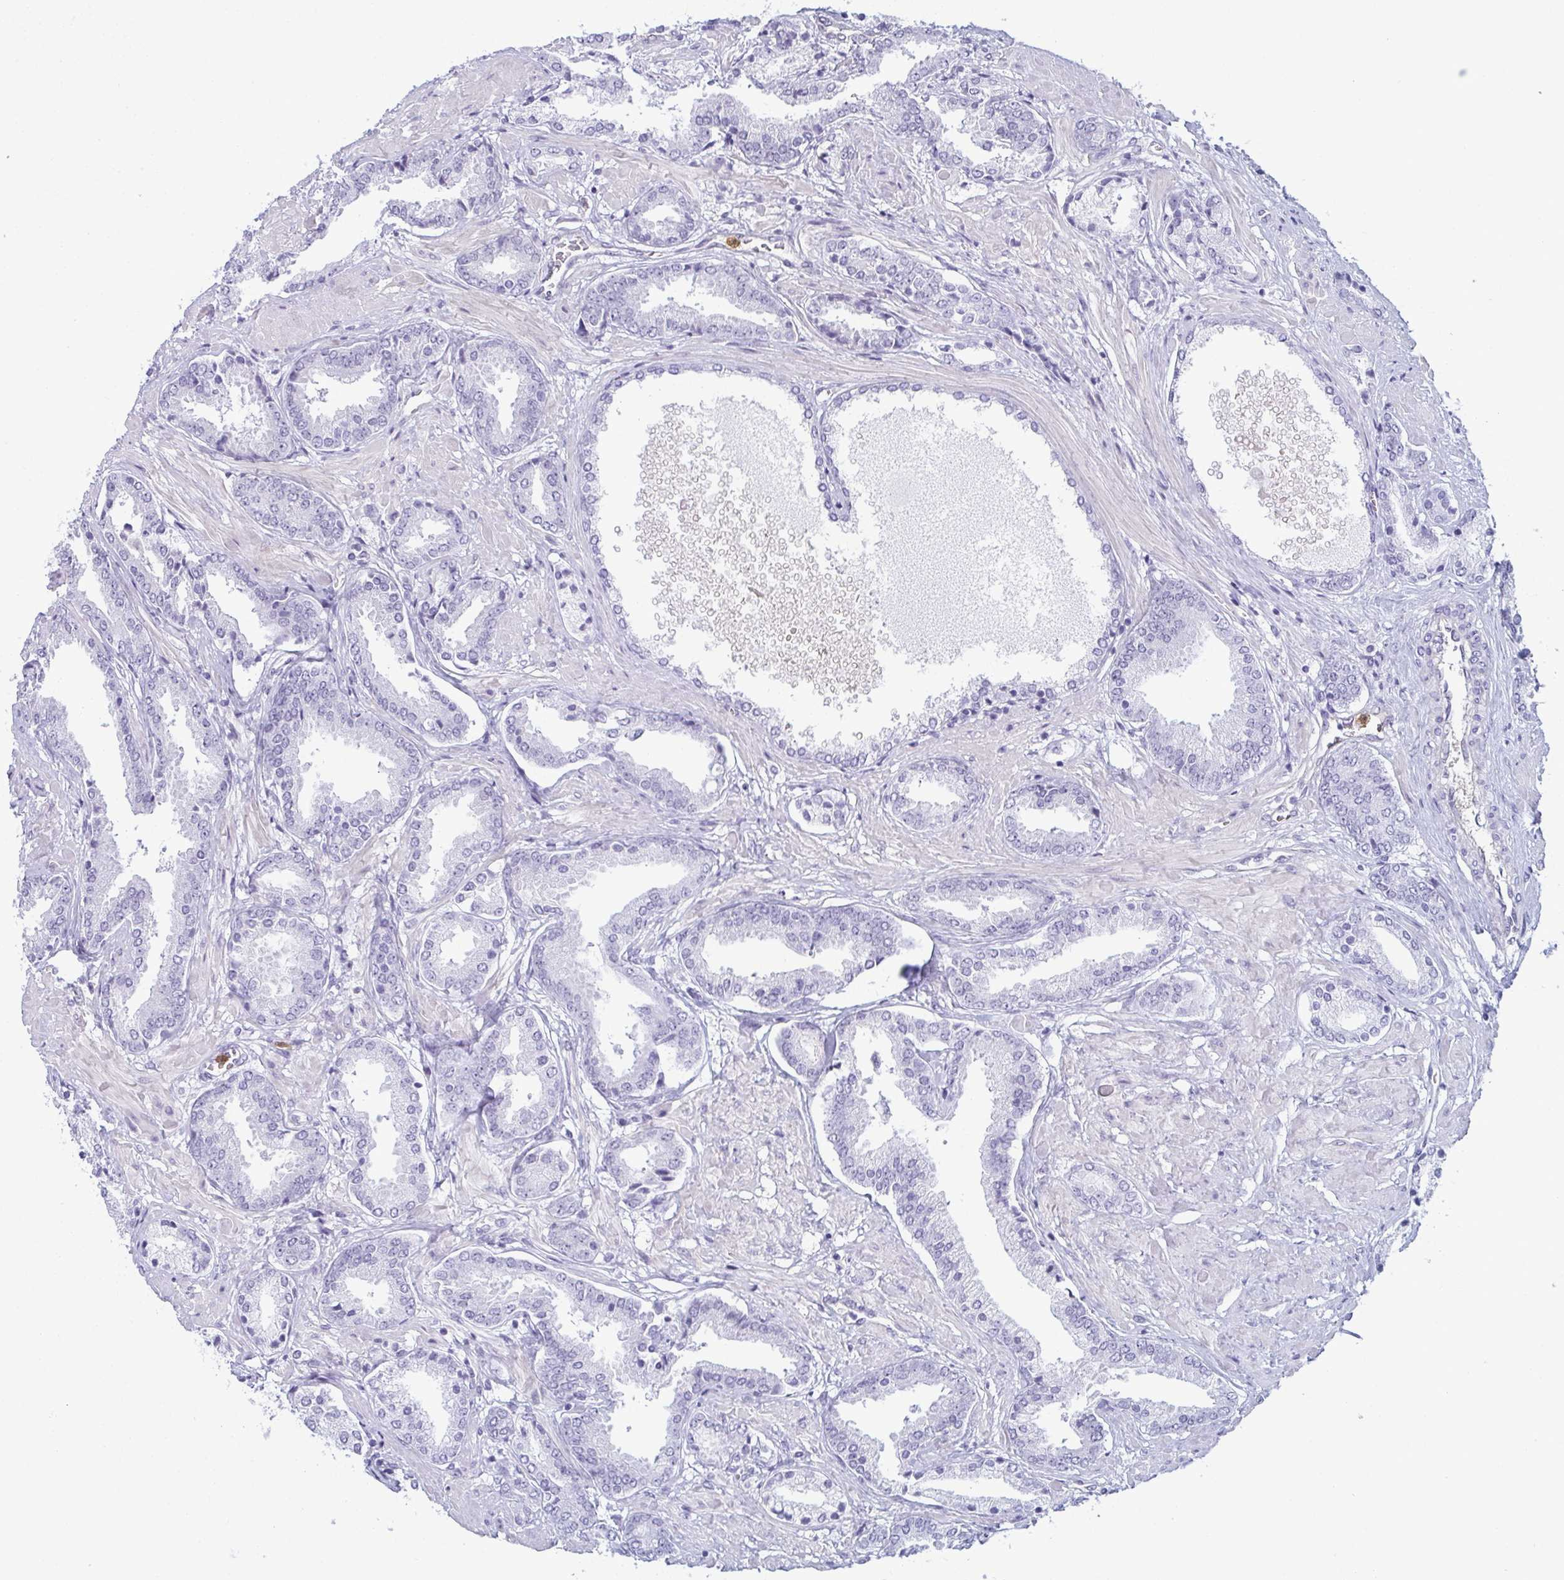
{"staining": {"intensity": "negative", "quantity": "none", "location": "none"}, "tissue": "prostate cancer", "cell_type": "Tumor cells", "image_type": "cancer", "snomed": [{"axis": "morphology", "description": "Adenocarcinoma, High grade"}, {"axis": "topography", "description": "Prostate"}], "caption": "This micrograph is of prostate adenocarcinoma (high-grade) stained with immunohistochemistry (IHC) to label a protein in brown with the nuclei are counter-stained blue. There is no positivity in tumor cells.", "gene": "CDA", "patient": {"sex": "male", "age": 56}}